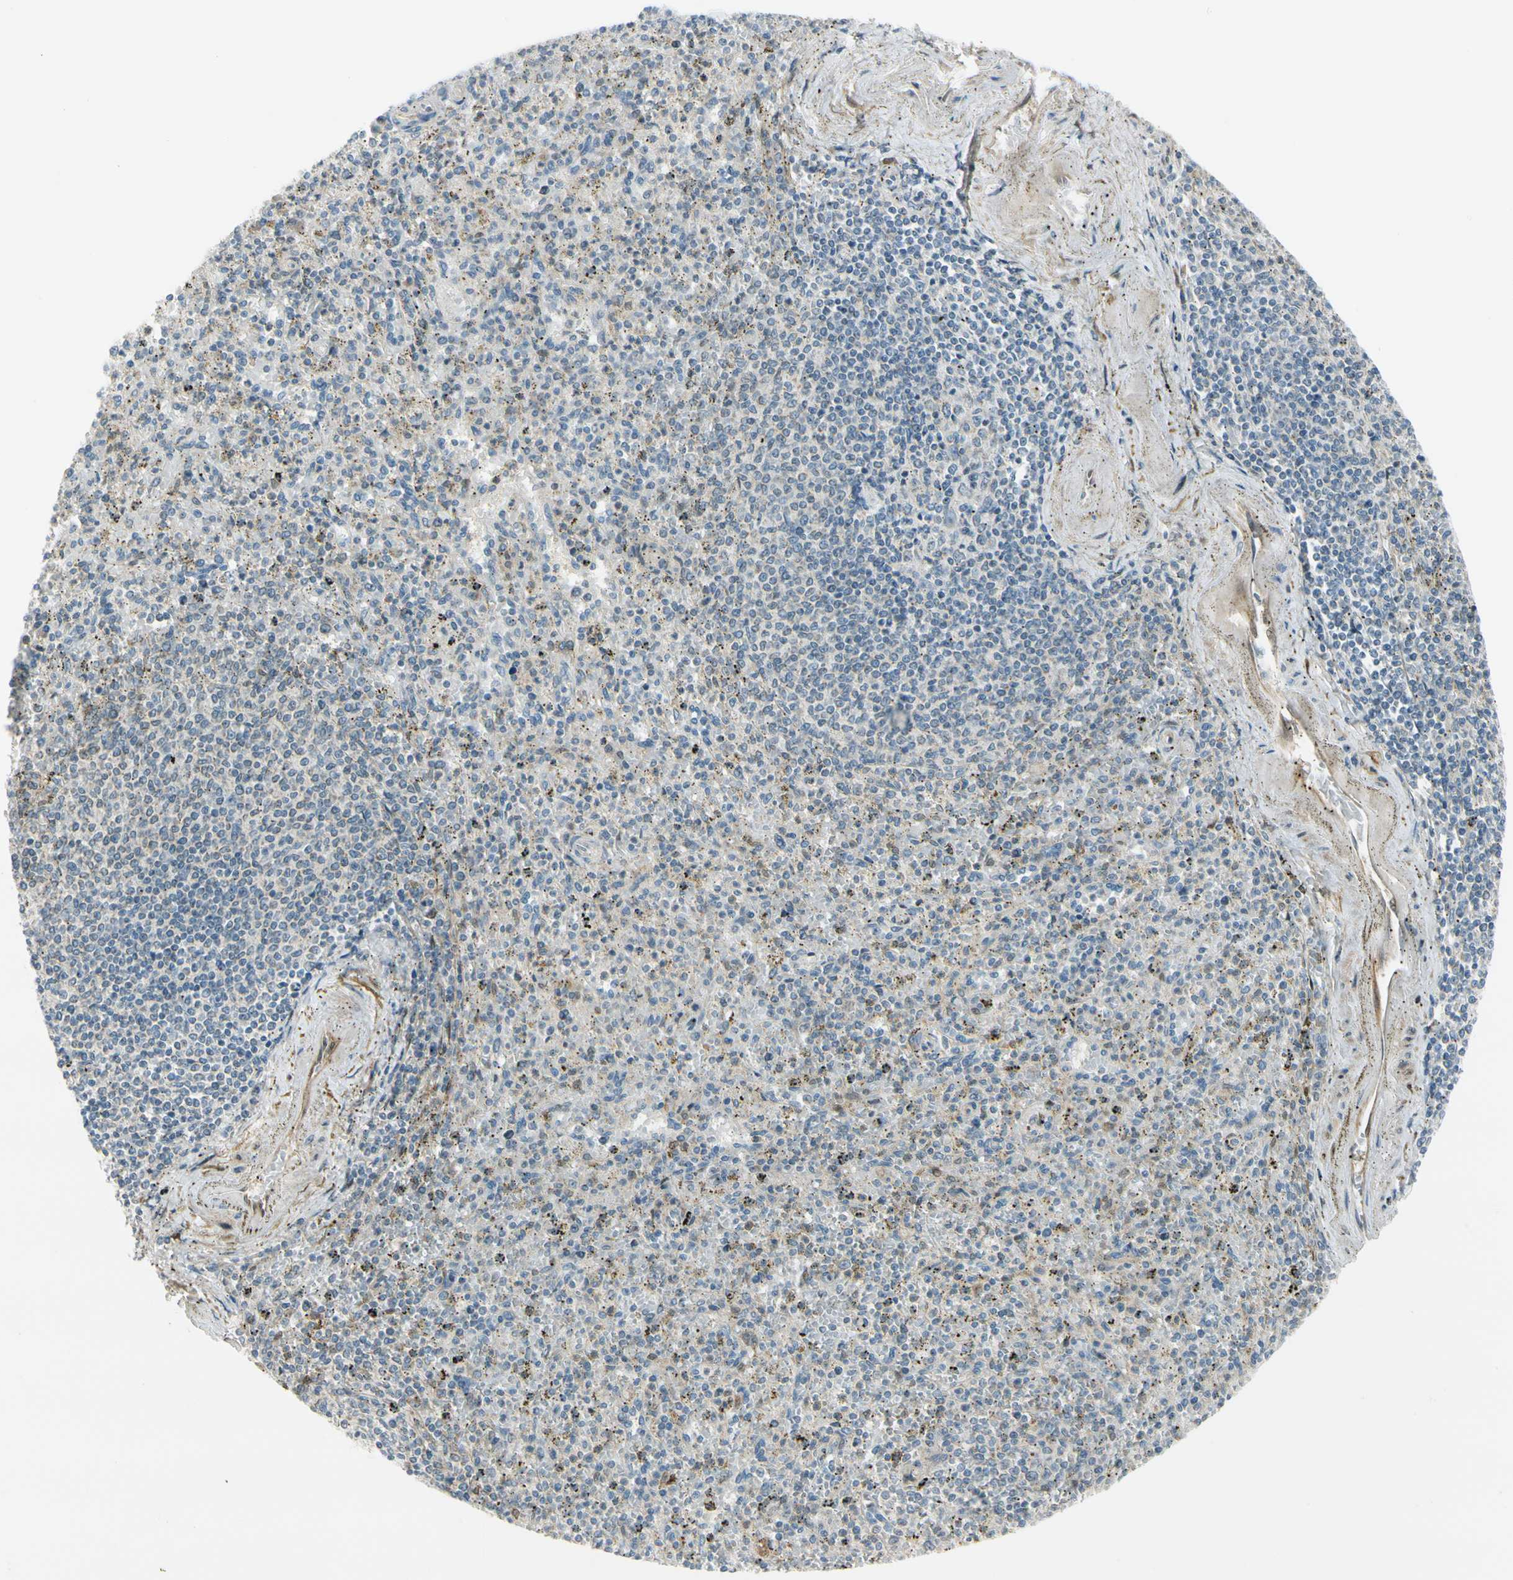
{"staining": {"intensity": "weak", "quantity": "25%-75%", "location": "cytoplasmic/membranous"}, "tissue": "spleen", "cell_type": "Cells in red pulp", "image_type": "normal", "snomed": [{"axis": "morphology", "description": "Normal tissue, NOS"}, {"axis": "topography", "description": "Spleen"}], "caption": "Spleen stained with immunohistochemistry (IHC) shows weak cytoplasmic/membranous staining in about 25%-75% of cells in red pulp. The staining is performed using DAB (3,3'-diaminobenzidine) brown chromogen to label protein expression. The nuclei are counter-stained blue using hematoxylin.", "gene": "FHL2", "patient": {"sex": "male", "age": 72}}